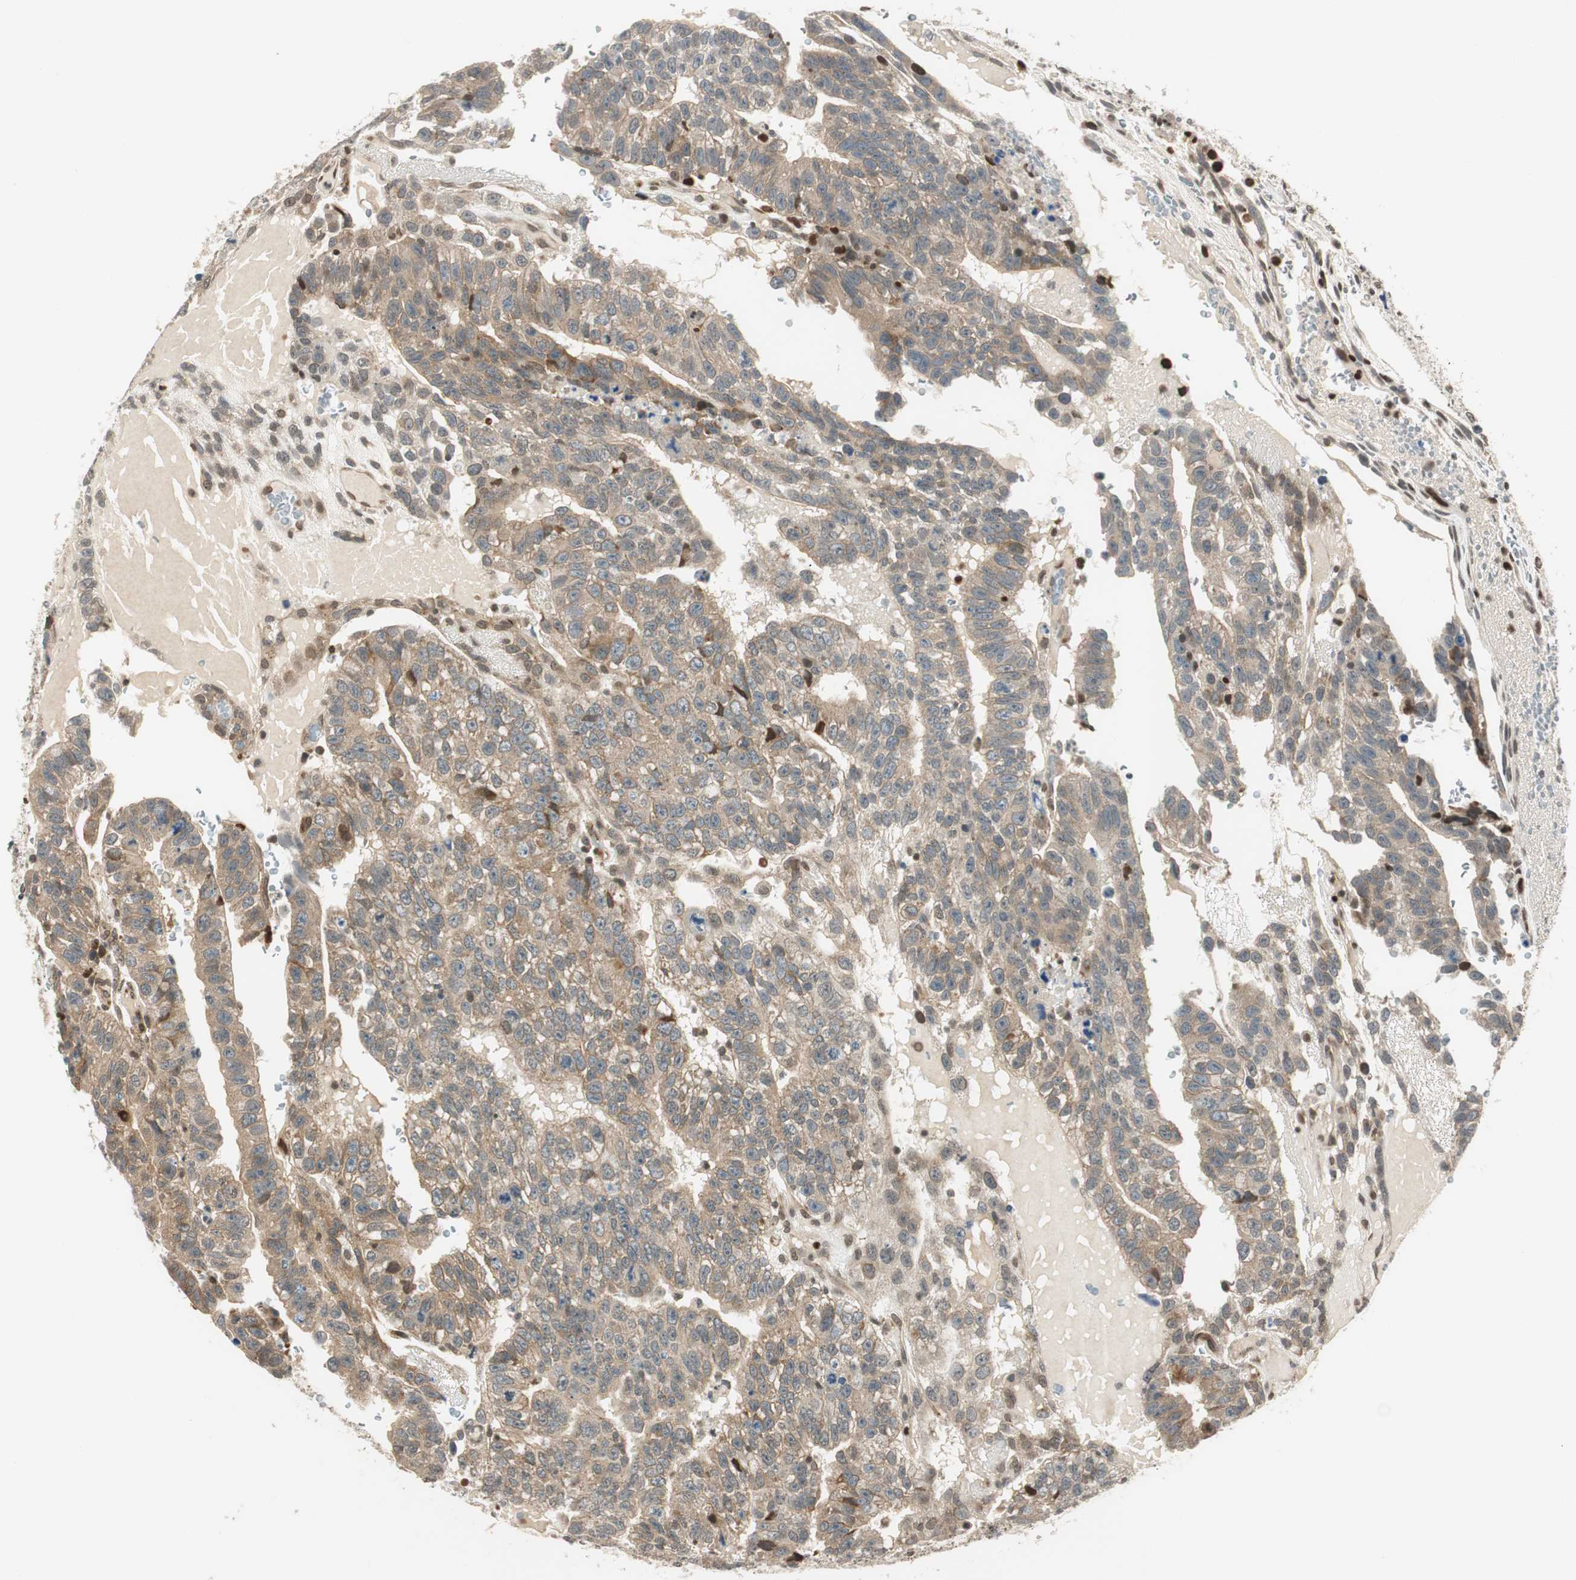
{"staining": {"intensity": "weak", "quantity": ">75%", "location": "cytoplasmic/membranous"}, "tissue": "testis cancer", "cell_type": "Tumor cells", "image_type": "cancer", "snomed": [{"axis": "morphology", "description": "Seminoma, NOS"}, {"axis": "morphology", "description": "Carcinoma, Embryonal, NOS"}, {"axis": "topography", "description": "Testis"}], "caption": "Immunohistochemistry (IHC) of testis embryonal carcinoma exhibits low levels of weak cytoplasmic/membranous staining in about >75% of tumor cells. The protein is stained brown, and the nuclei are stained in blue (DAB (3,3'-diaminobenzidine) IHC with brightfield microscopy, high magnification).", "gene": "RING1", "patient": {"sex": "male", "age": 52}}